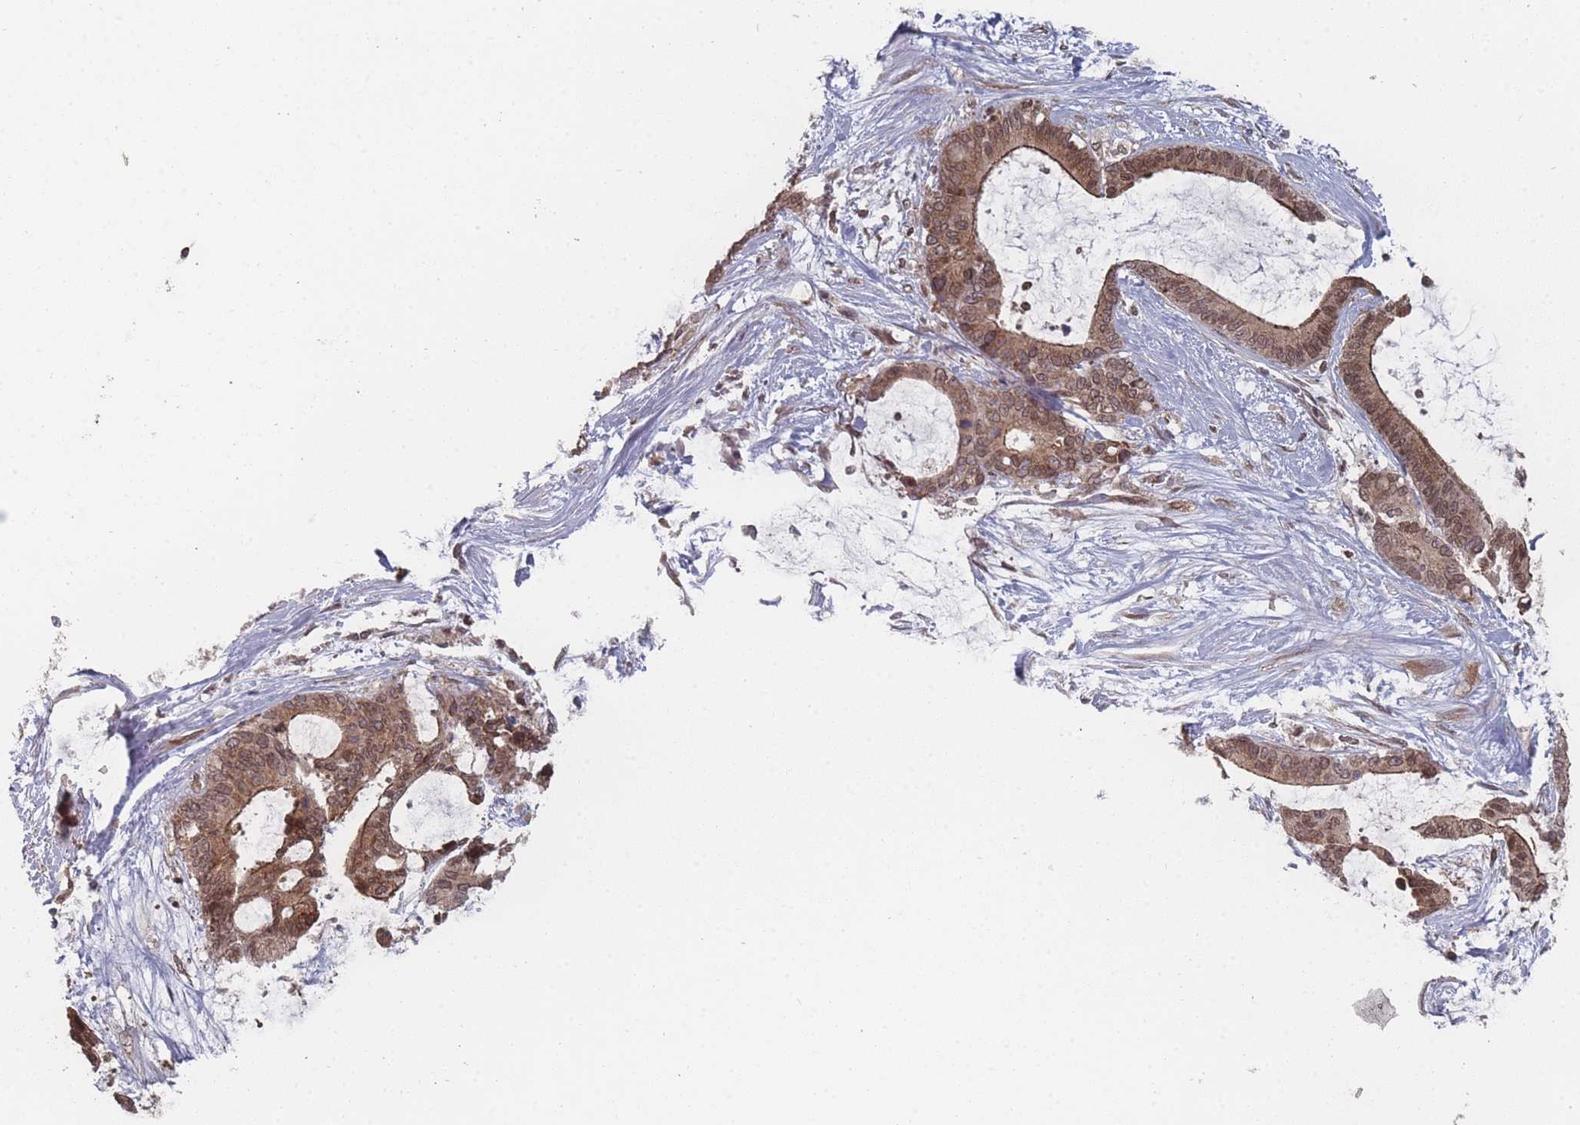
{"staining": {"intensity": "moderate", "quantity": ">75%", "location": "cytoplasmic/membranous,nuclear"}, "tissue": "liver cancer", "cell_type": "Tumor cells", "image_type": "cancer", "snomed": [{"axis": "morphology", "description": "Normal tissue, NOS"}, {"axis": "morphology", "description": "Cholangiocarcinoma"}, {"axis": "topography", "description": "Liver"}, {"axis": "topography", "description": "Peripheral nerve tissue"}], "caption": "Approximately >75% of tumor cells in human liver cancer reveal moderate cytoplasmic/membranous and nuclear protein expression as visualized by brown immunohistochemical staining.", "gene": "TBC1D25", "patient": {"sex": "female", "age": 73}}